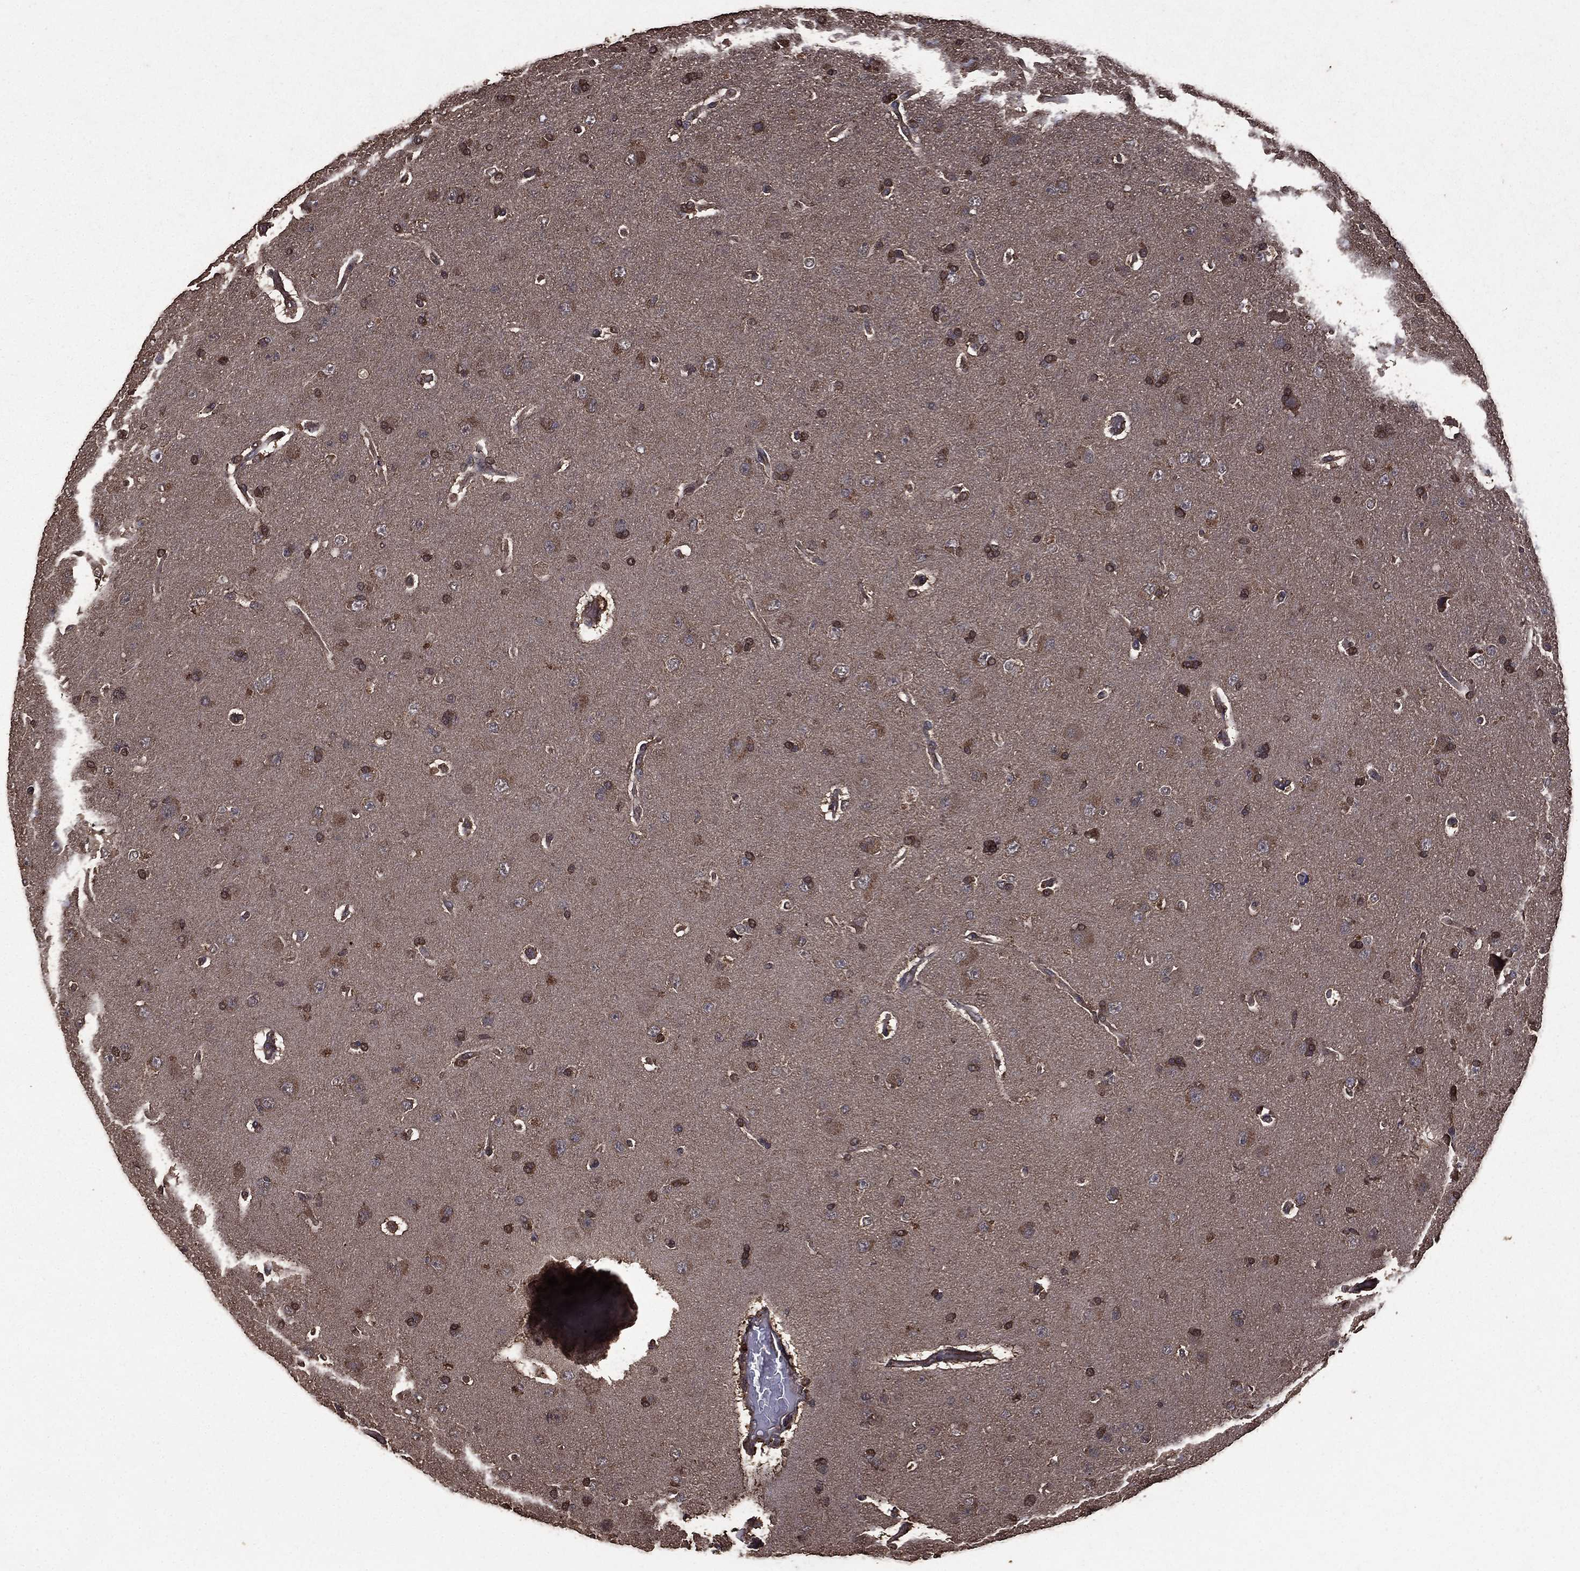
{"staining": {"intensity": "moderate", "quantity": "25%-75%", "location": "cytoplasmic/membranous"}, "tissue": "glioma", "cell_type": "Tumor cells", "image_type": "cancer", "snomed": [{"axis": "morphology", "description": "Glioma, malignant, NOS"}, {"axis": "topography", "description": "Cerebral cortex"}], "caption": "High-power microscopy captured an IHC micrograph of glioma (malignant), revealing moderate cytoplasmic/membranous staining in approximately 25%-75% of tumor cells.", "gene": "BIRC6", "patient": {"sex": "male", "age": 58}}